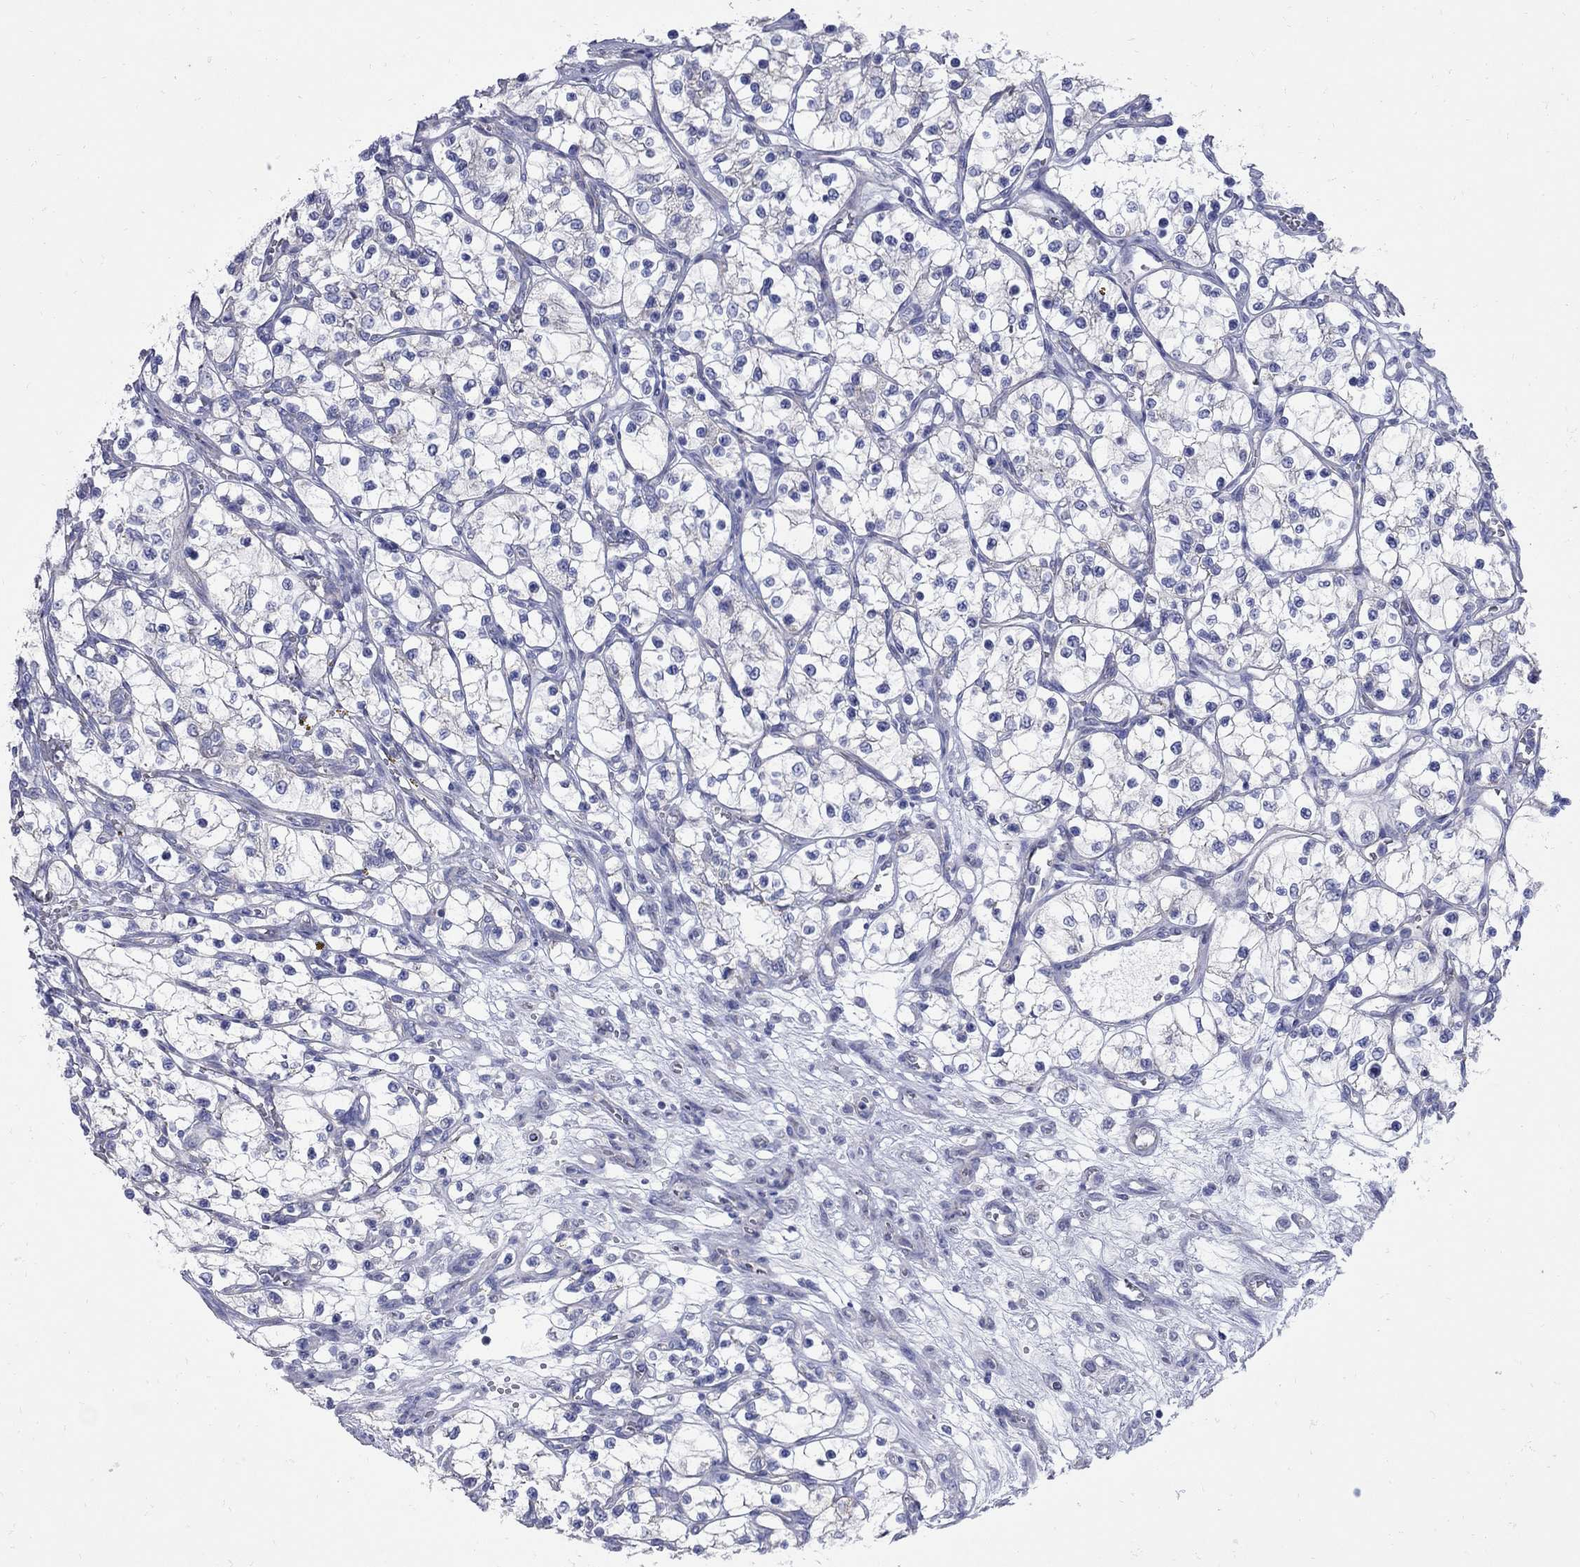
{"staining": {"intensity": "negative", "quantity": "none", "location": "none"}, "tissue": "renal cancer", "cell_type": "Tumor cells", "image_type": "cancer", "snomed": [{"axis": "morphology", "description": "Adenocarcinoma, NOS"}, {"axis": "topography", "description": "Kidney"}], "caption": "Immunohistochemistry (IHC) of human renal cancer (adenocarcinoma) displays no expression in tumor cells.", "gene": "PDZD3", "patient": {"sex": "female", "age": 69}}